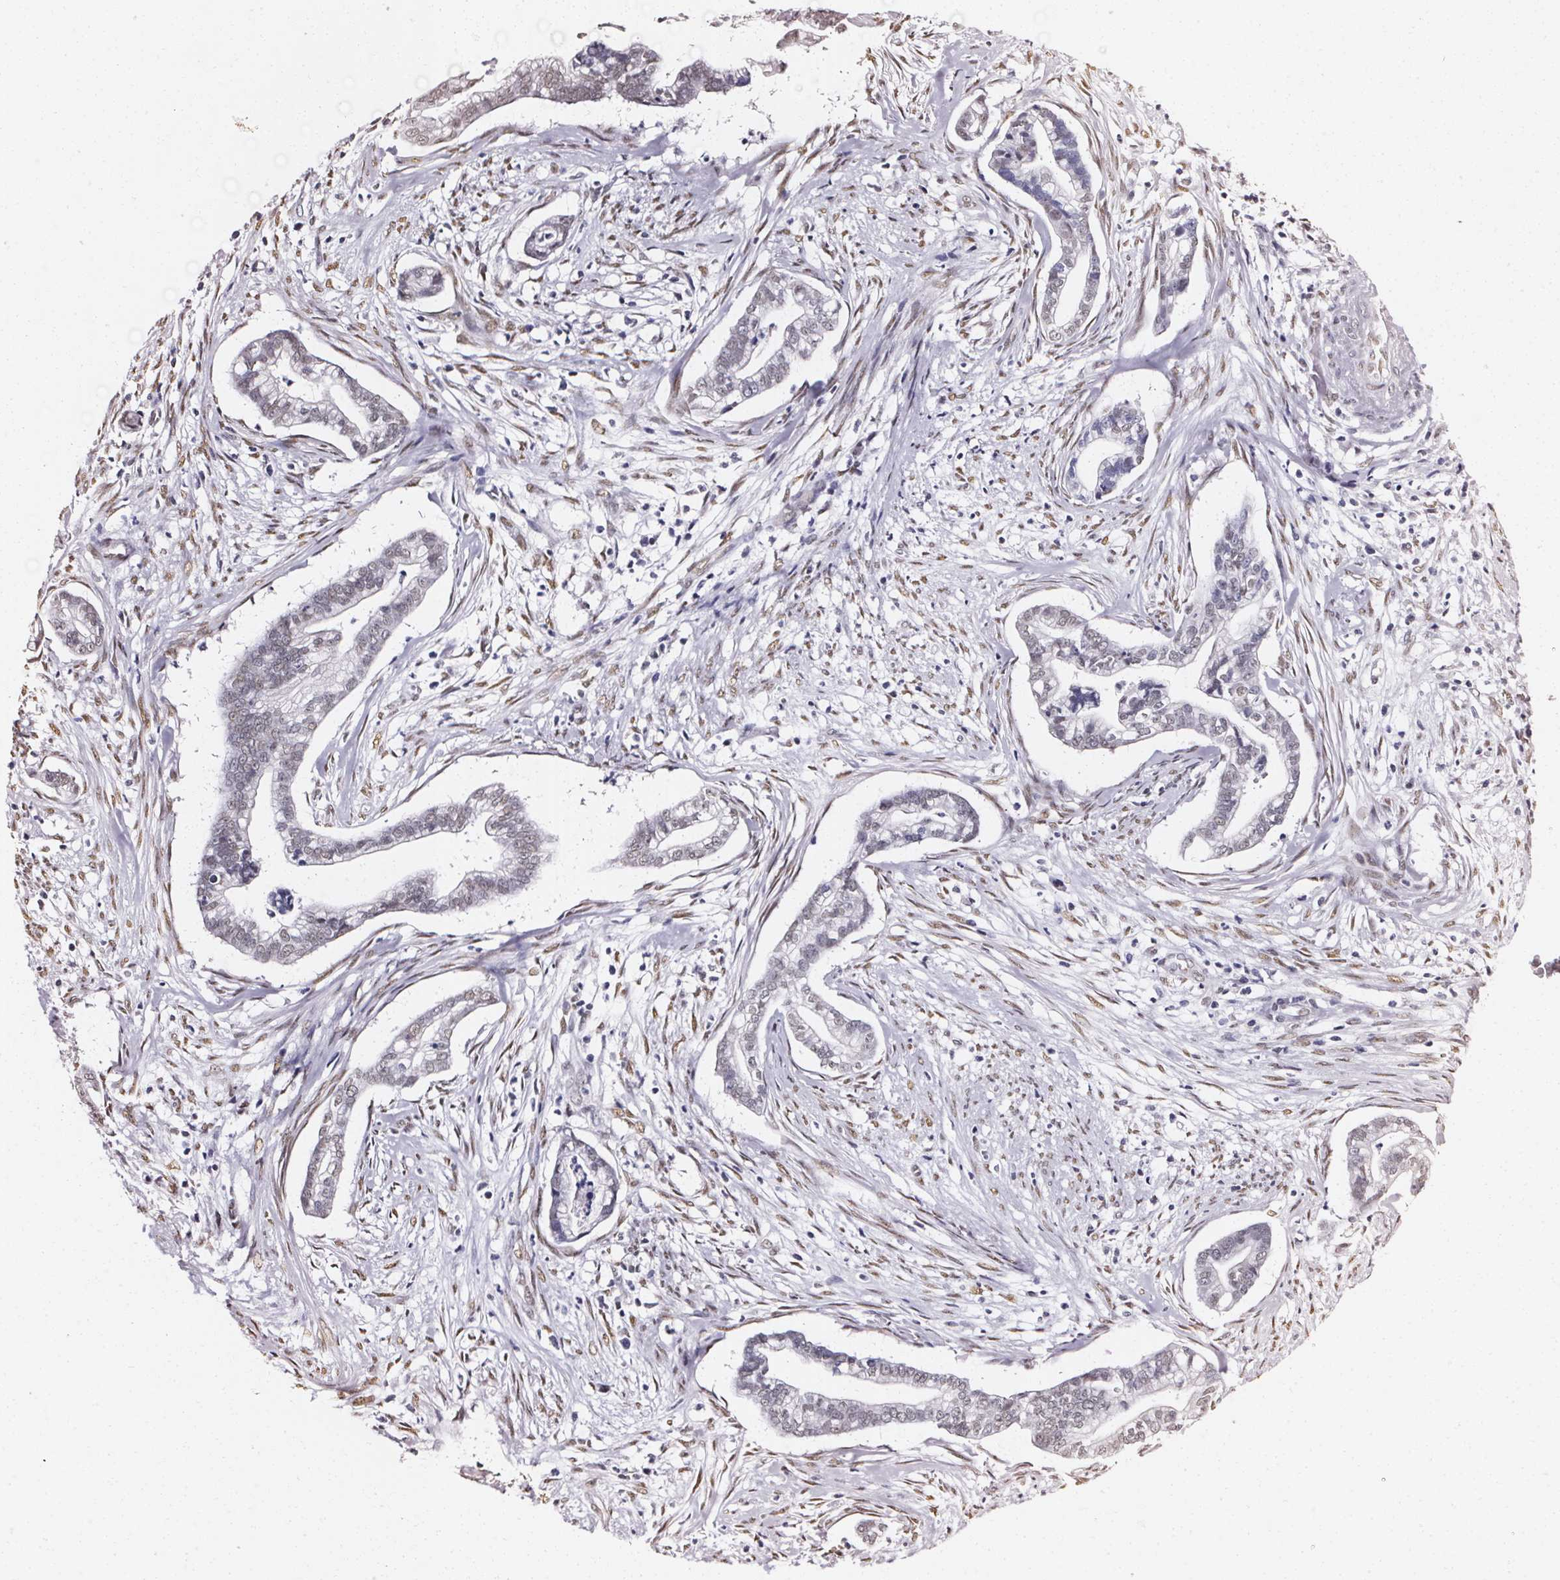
{"staining": {"intensity": "weak", "quantity": "<25%", "location": "nuclear"}, "tissue": "cervical cancer", "cell_type": "Tumor cells", "image_type": "cancer", "snomed": [{"axis": "morphology", "description": "Adenocarcinoma, NOS"}, {"axis": "topography", "description": "Cervix"}], "caption": "There is no significant positivity in tumor cells of adenocarcinoma (cervical).", "gene": "GP6", "patient": {"sex": "female", "age": 62}}